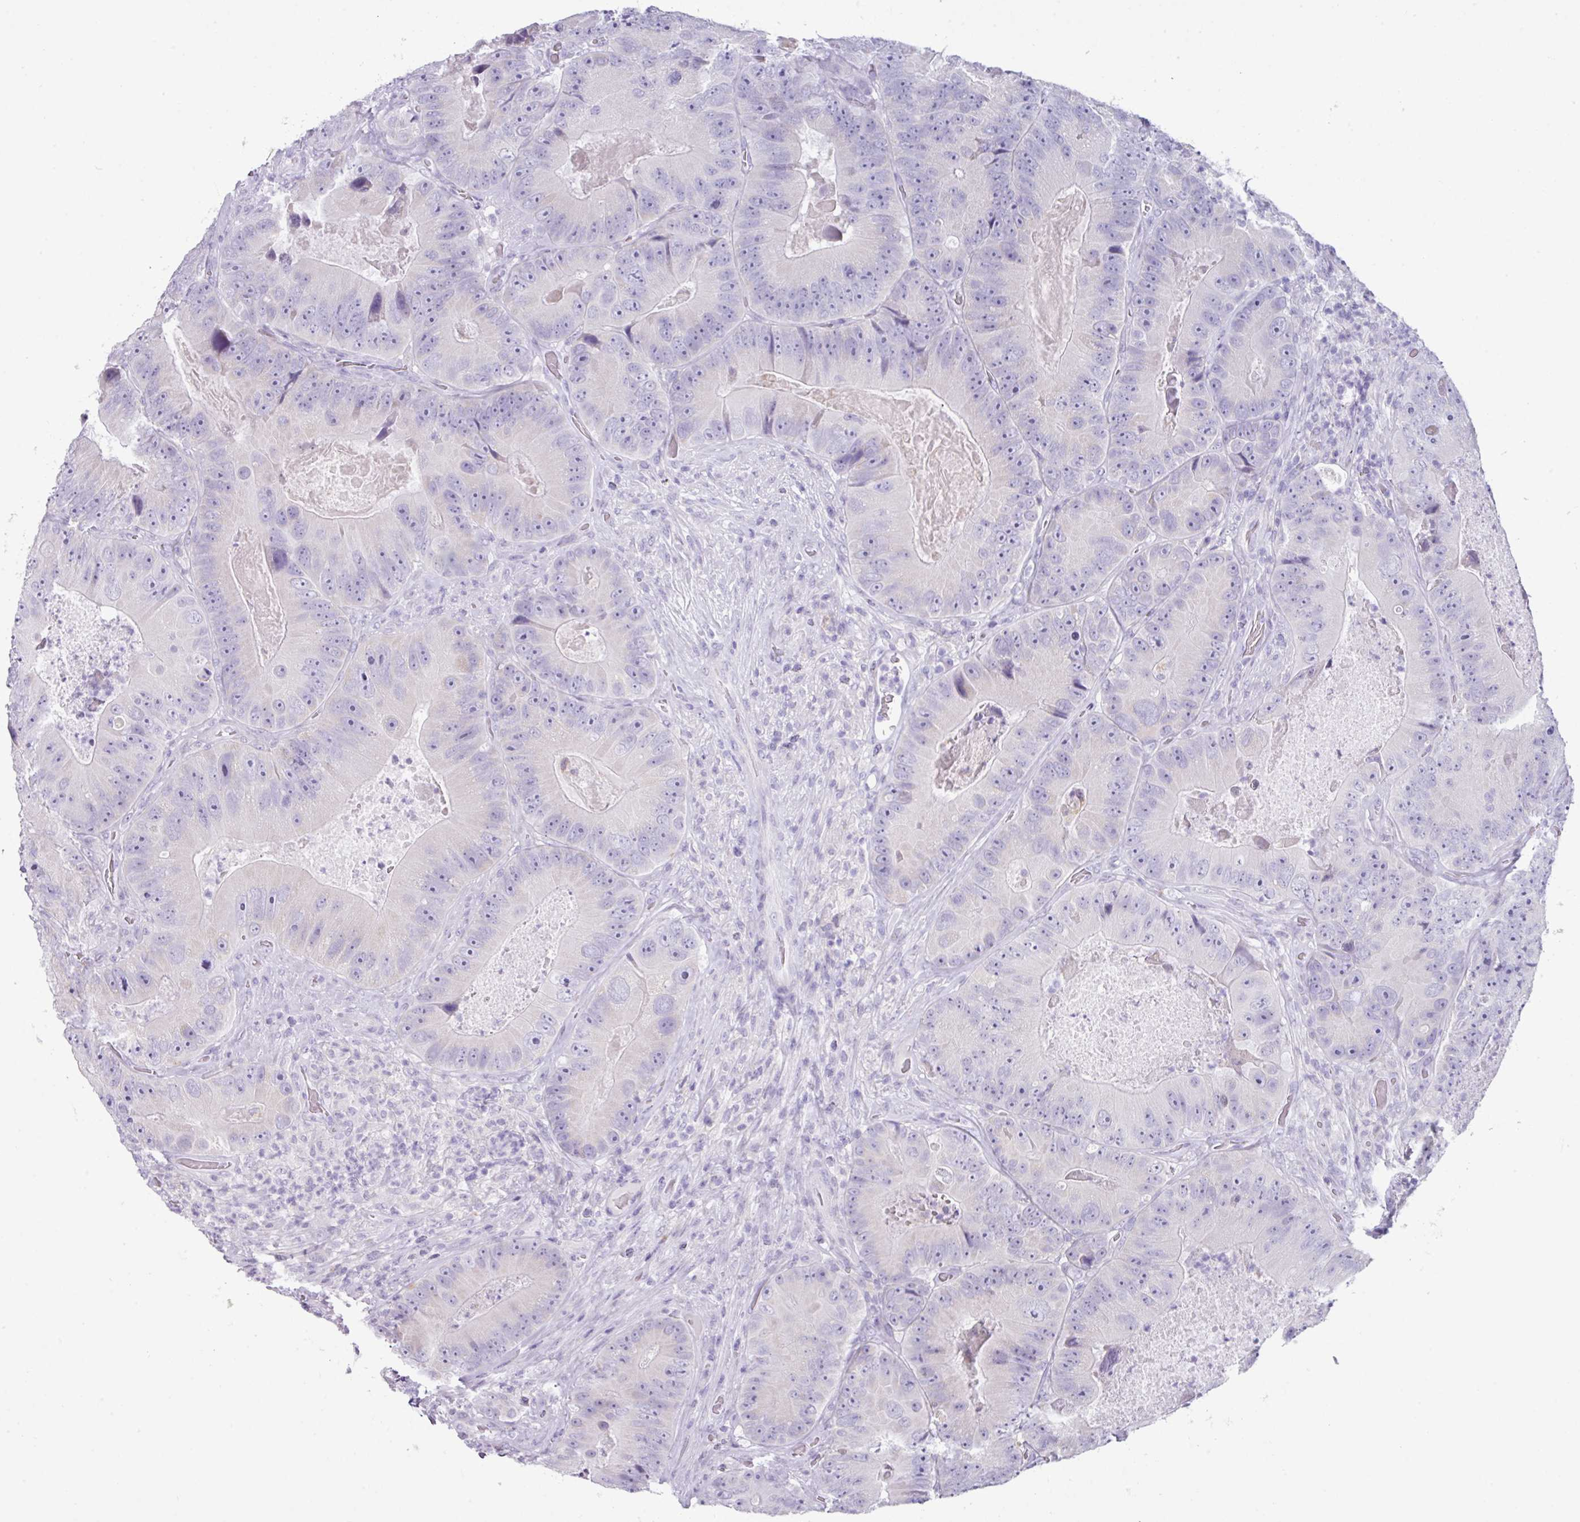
{"staining": {"intensity": "negative", "quantity": "none", "location": "none"}, "tissue": "colorectal cancer", "cell_type": "Tumor cells", "image_type": "cancer", "snomed": [{"axis": "morphology", "description": "Adenocarcinoma, NOS"}, {"axis": "topography", "description": "Colon"}], "caption": "Tumor cells are negative for protein expression in human colorectal cancer. The staining was performed using DAB (3,3'-diaminobenzidine) to visualize the protein expression in brown, while the nuclei were stained in blue with hematoxylin (Magnification: 20x).", "gene": "NCCRP1", "patient": {"sex": "female", "age": 86}}